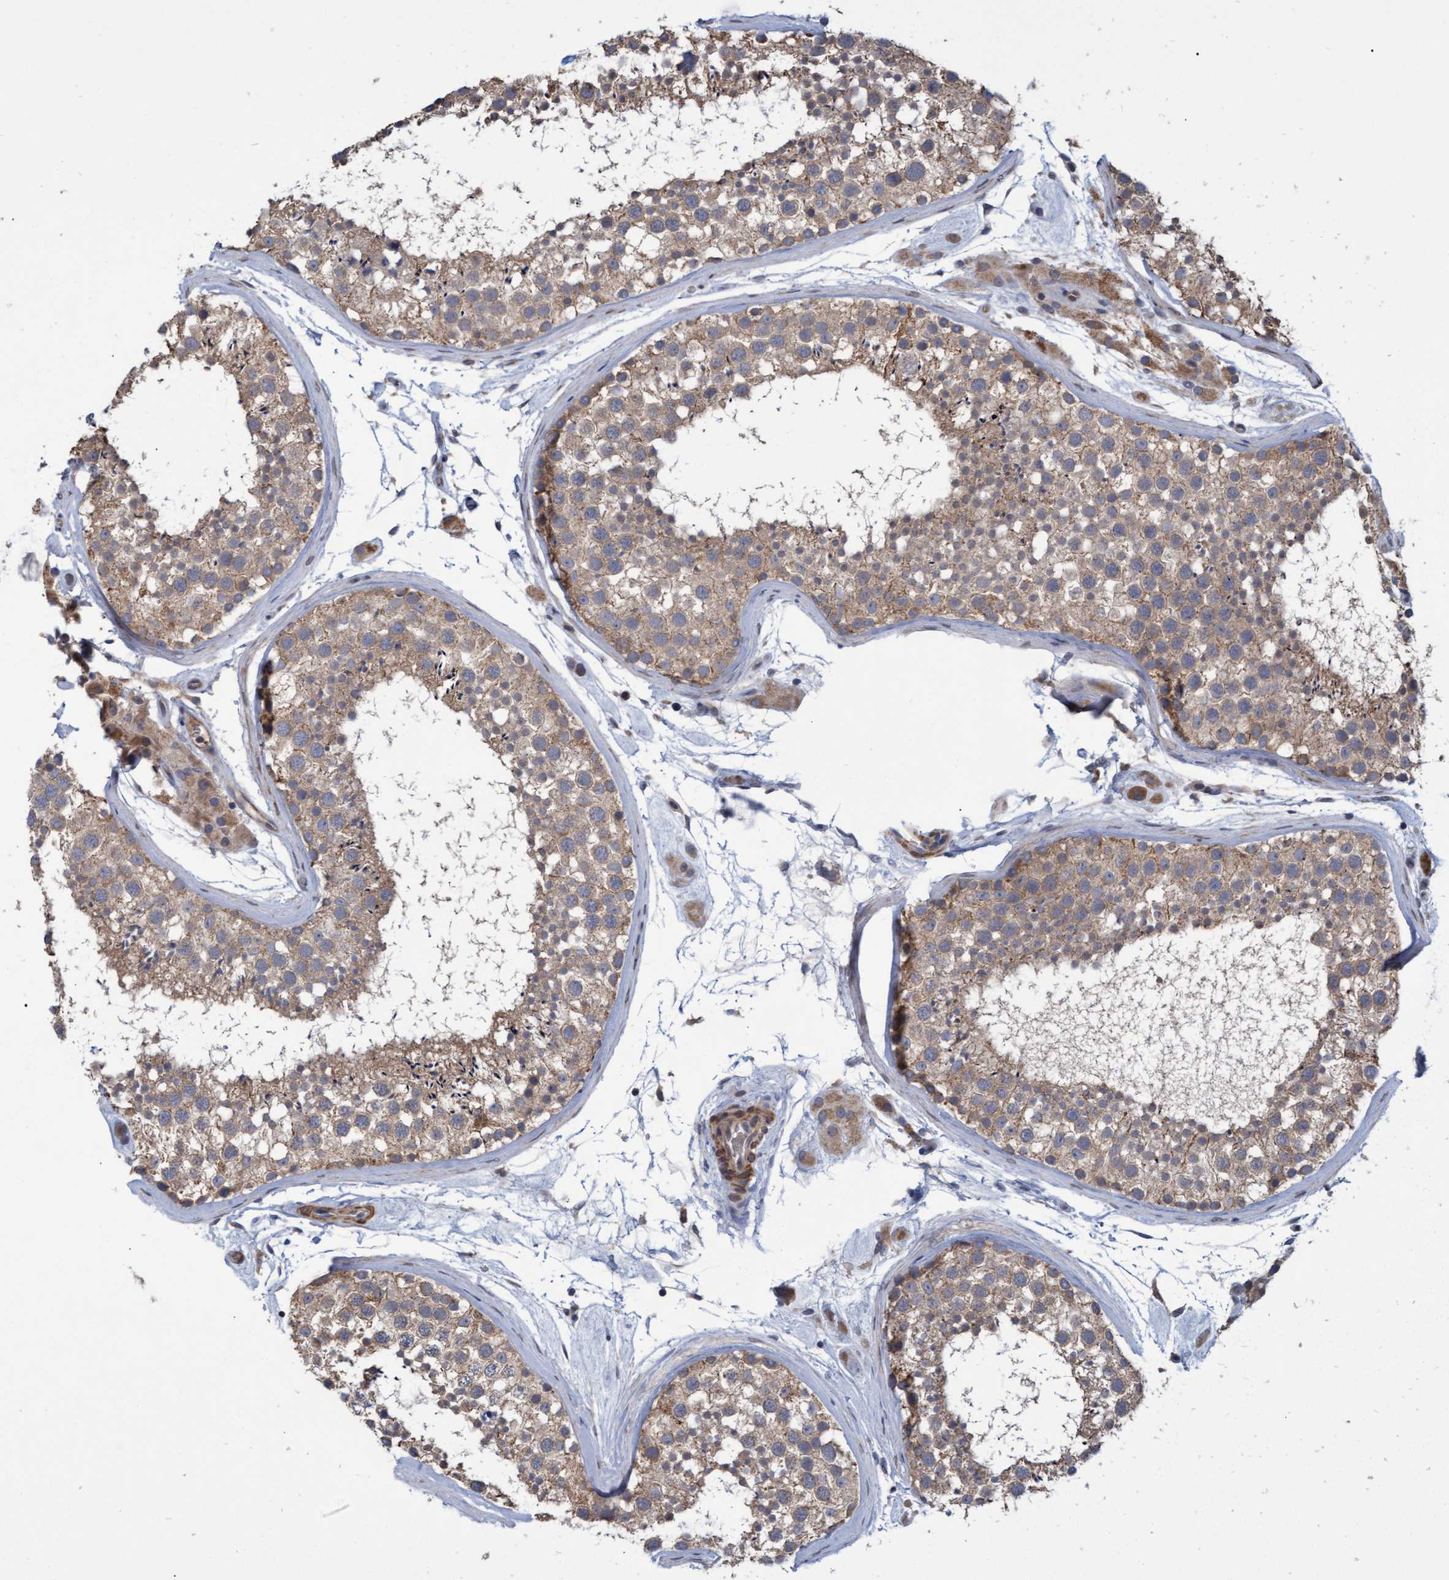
{"staining": {"intensity": "weak", "quantity": ">75%", "location": "cytoplasmic/membranous"}, "tissue": "testis", "cell_type": "Cells in seminiferous ducts", "image_type": "normal", "snomed": [{"axis": "morphology", "description": "Normal tissue, NOS"}, {"axis": "topography", "description": "Testis"}], "caption": "Cells in seminiferous ducts display weak cytoplasmic/membranous staining in about >75% of cells in unremarkable testis.", "gene": "NAA15", "patient": {"sex": "male", "age": 46}}